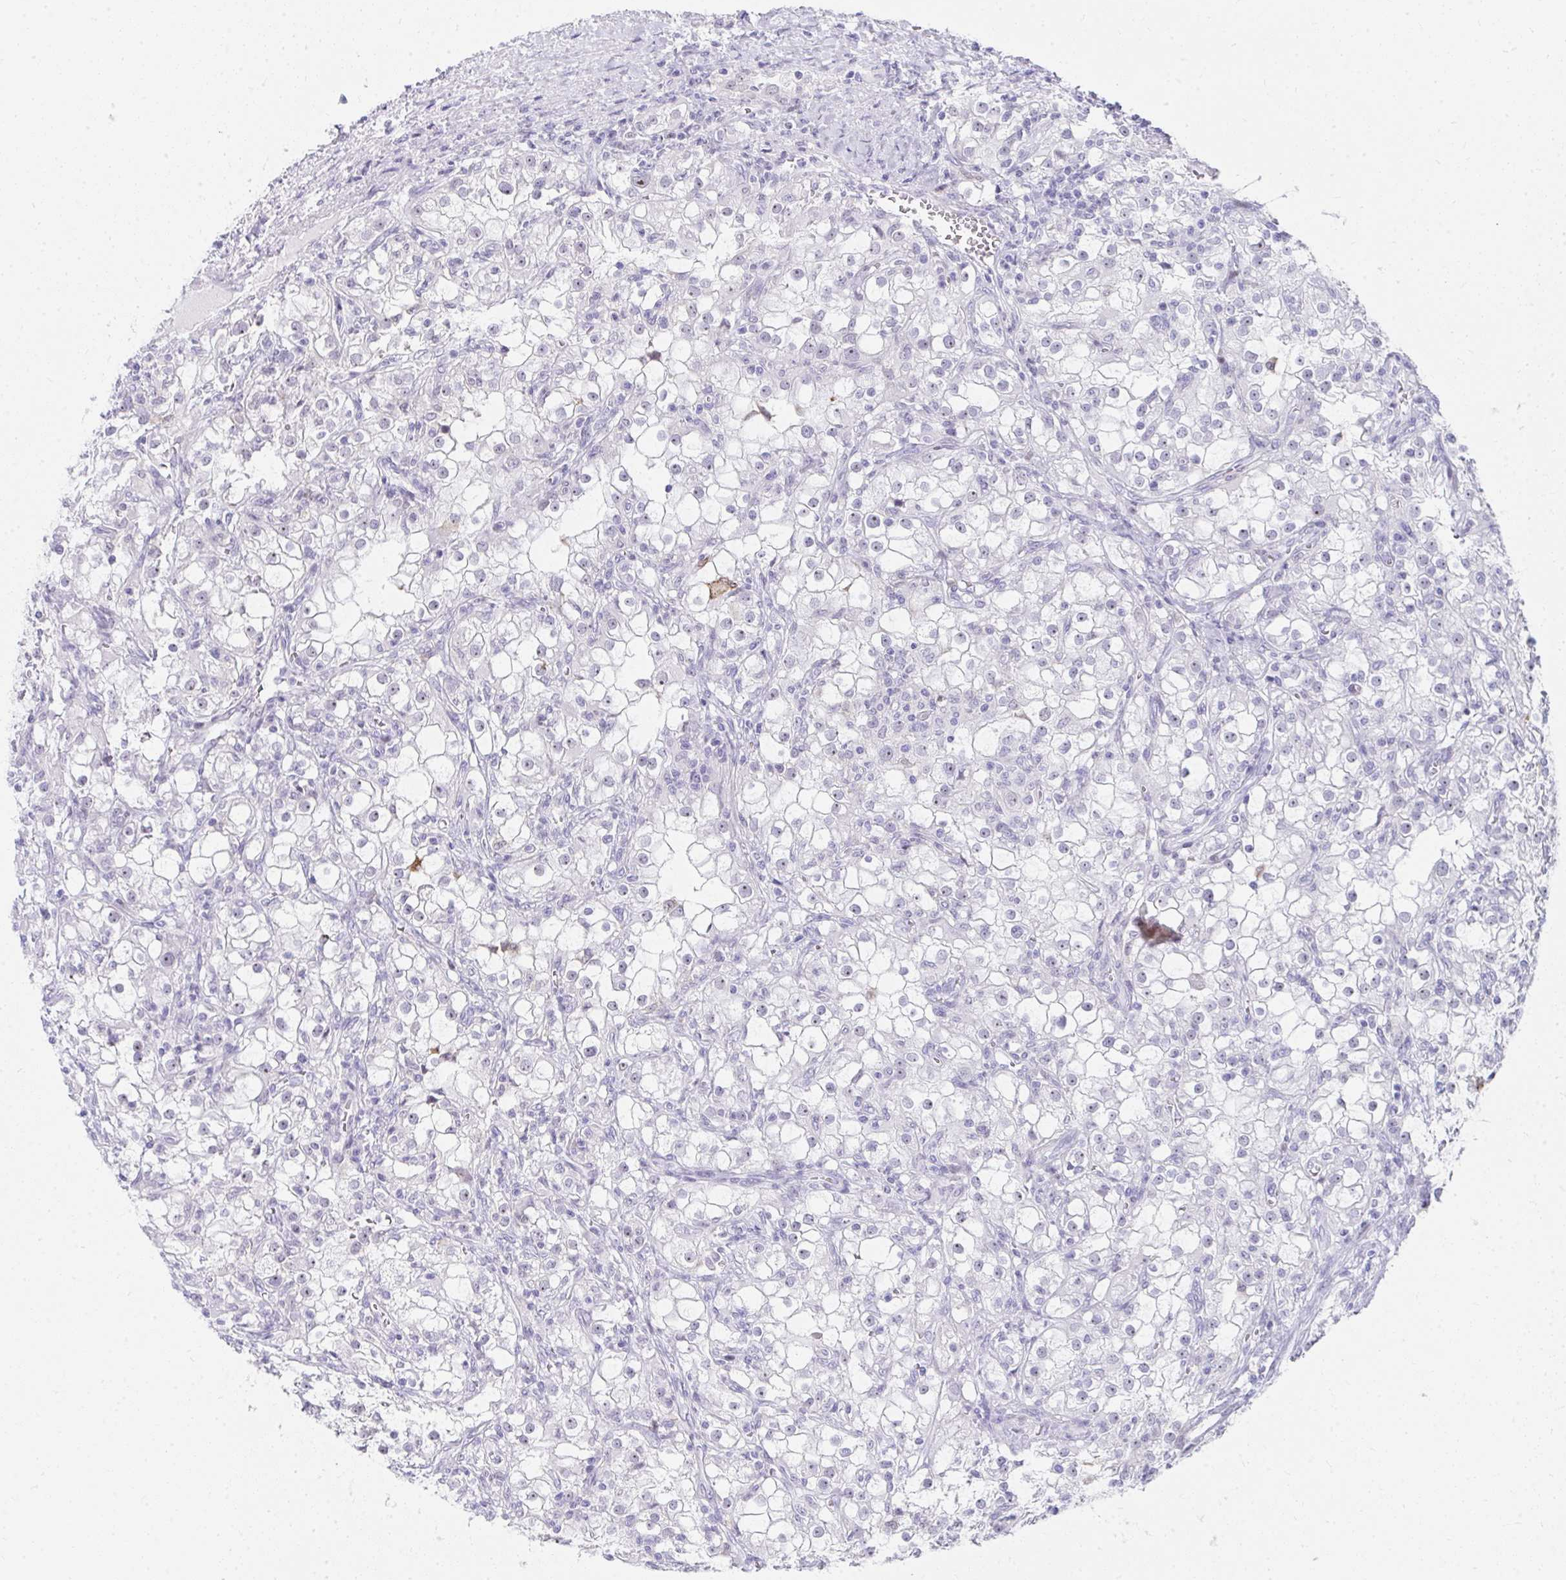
{"staining": {"intensity": "negative", "quantity": "none", "location": "none"}, "tissue": "renal cancer", "cell_type": "Tumor cells", "image_type": "cancer", "snomed": [{"axis": "morphology", "description": "Adenocarcinoma, NOS"}, {"axis": "topography", "description": "Kidney"}], "caption": "An image of human renal cancer is negative for staining in tumor cells. The staining was performed using DAB (3,3'-diaminobenzidine) to visualize the protein expression in brown, while the nuclei were stained in blue with hematoxylin (Magnification: 20x).", "gene": "GLDN", "patient": {"sex": "female", "age": 74}}